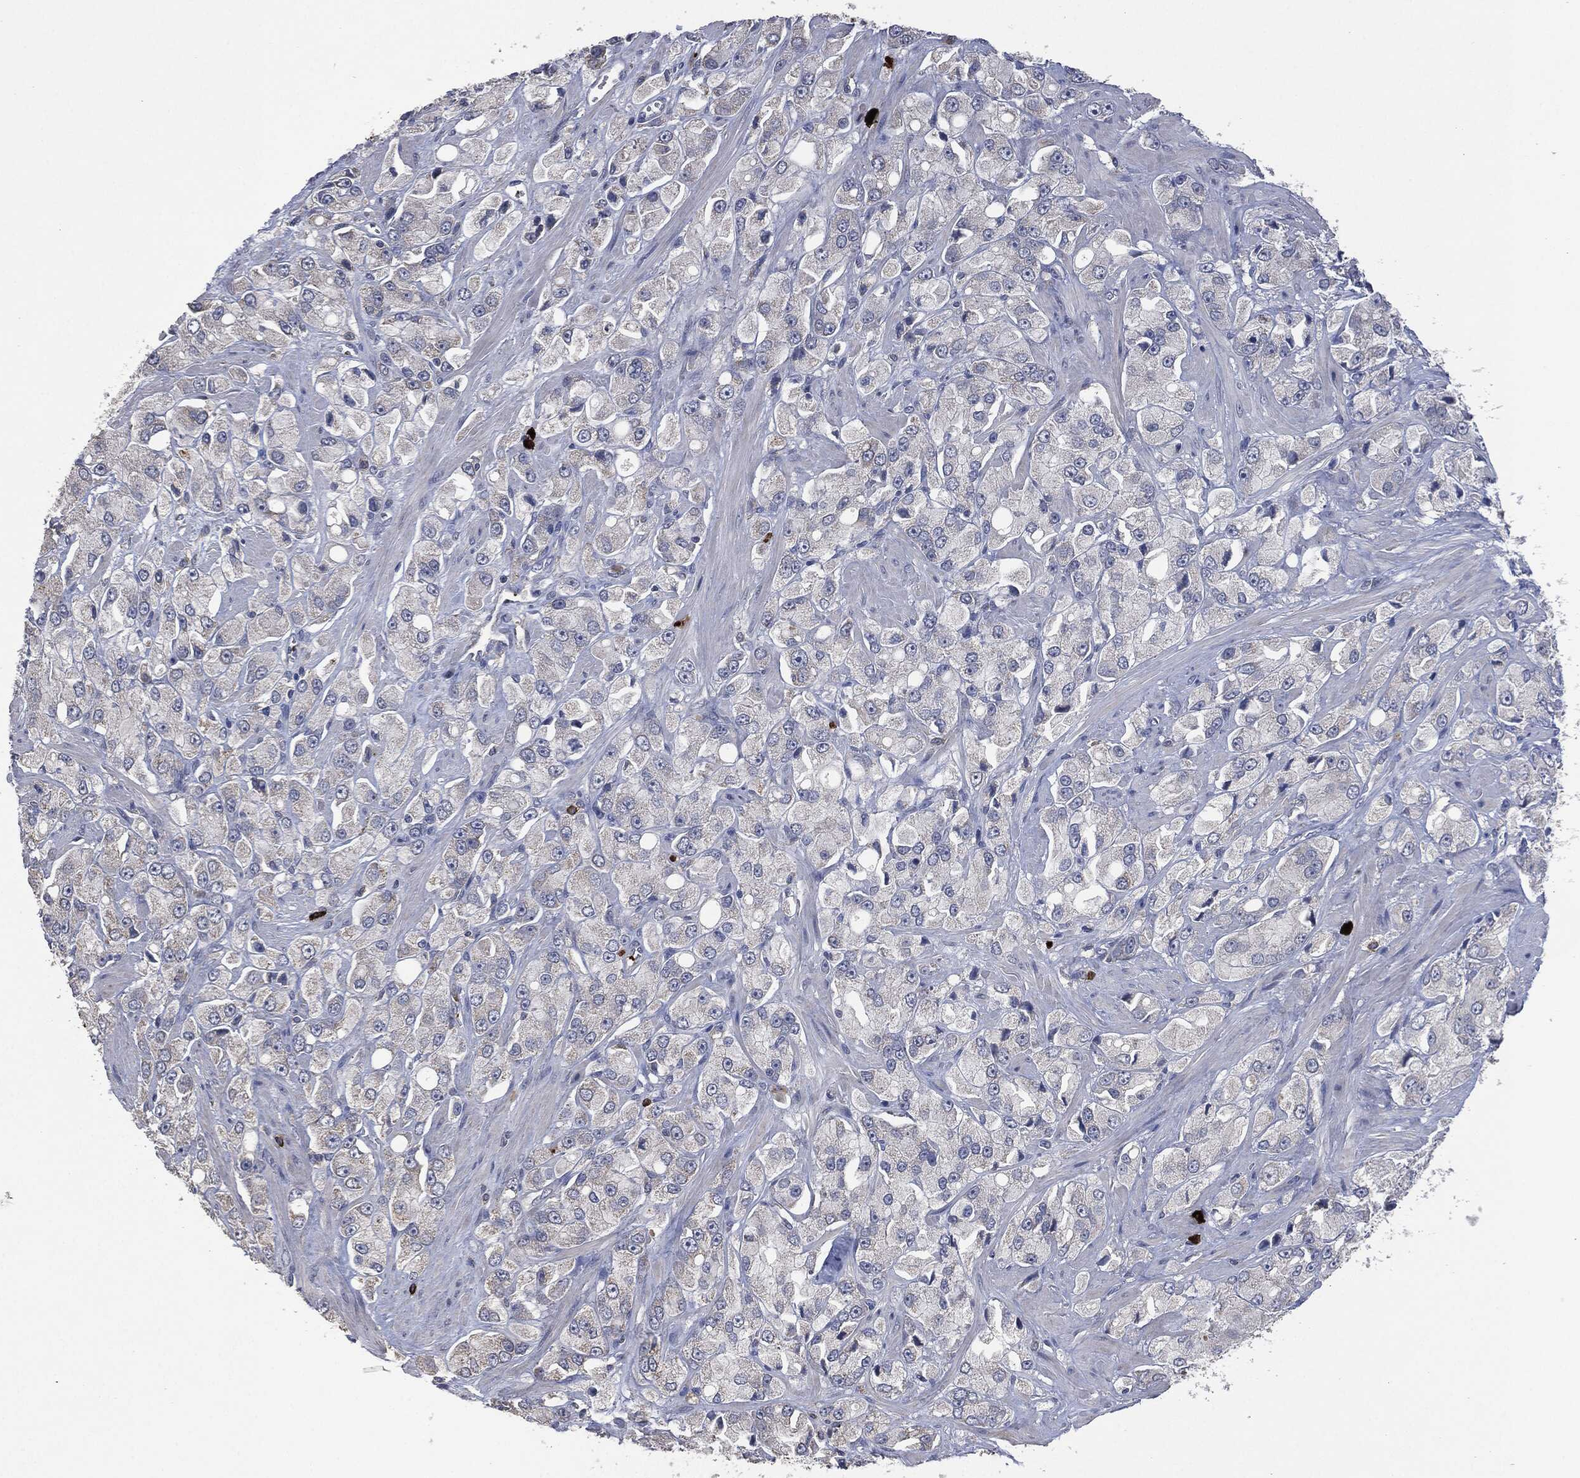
{"staining": {"intensity": "negative", "quantity": "none", "location": "none"}, "tissue": "prostate cancer", "cell_type": "Tumor cells", "image_type": "cancer", "snomed": [{"axis": "morphology", "description": "Adenocarcinoma, NOS"}, {"axis": "topography", "description": "Prostate and seminal vesicle, NOS"}, {"axis": "topography", "description": "Prostate"}], "caption": "This is an IHC photomicrograph of human prostate adenocarcinoma. There is no expression in tumor cells.", "gene": "CD33", "patient": {"sex": "male", "age": 64}}